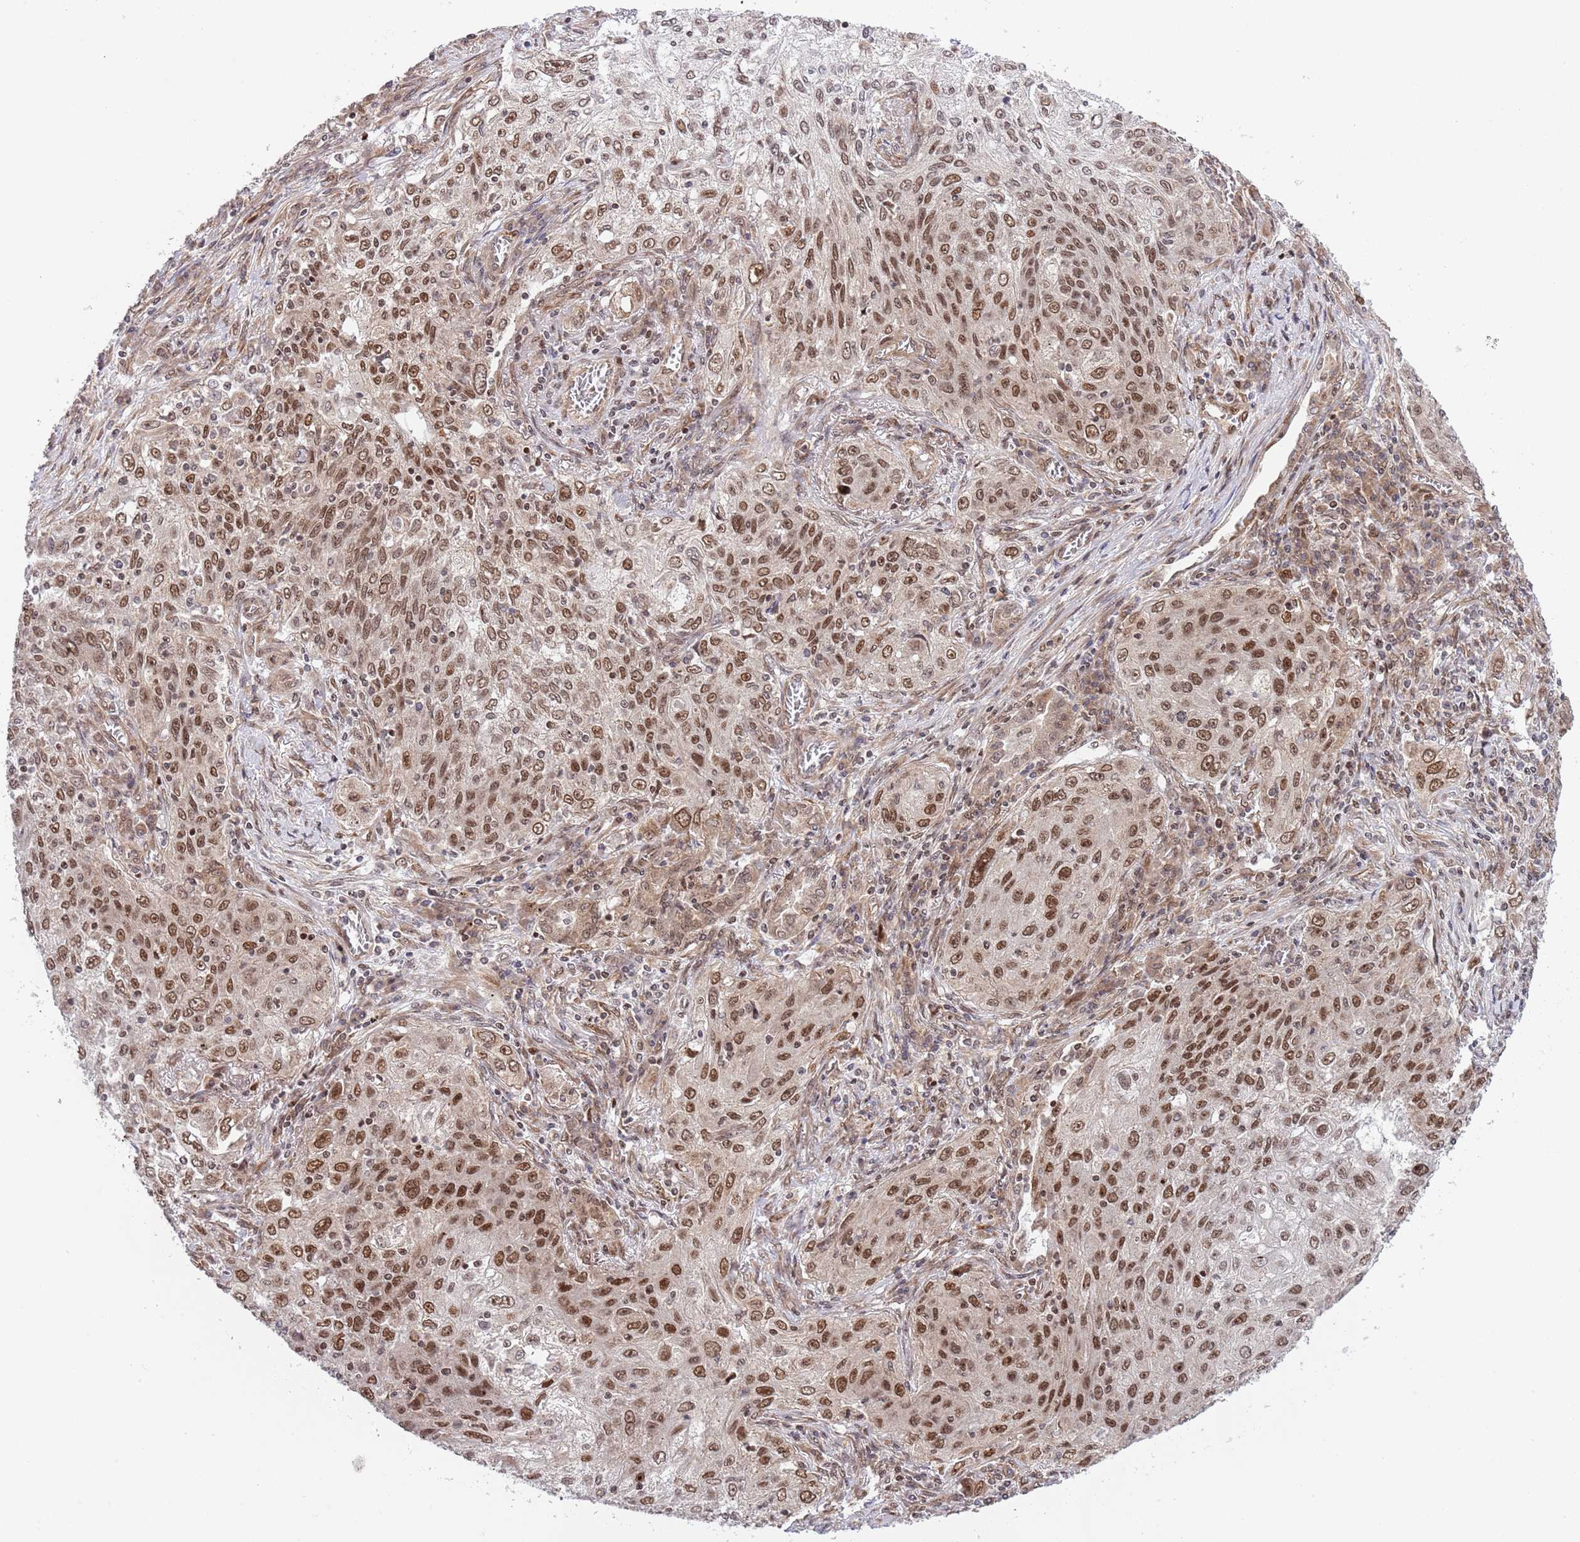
{"staining": {"intensity": "moderate", "quantity": ">75%", "location": "nuclear"}, "tissue": "lung cancer", "cell_type": "Tumor cells", "image_type": "cancer", "snomed": [{"axis": "morphology", "description": "Squamous cell carcinoma, NOS"}, {"axis": "topography", "description": "Lung"}], "caption": "Moderate nuclear protein positivity is present in approximately >75% of tumor cells in lung squamous cell carcinoma.", "gene": "TBX10", "patient": {"sex": "female", "age": 69}}